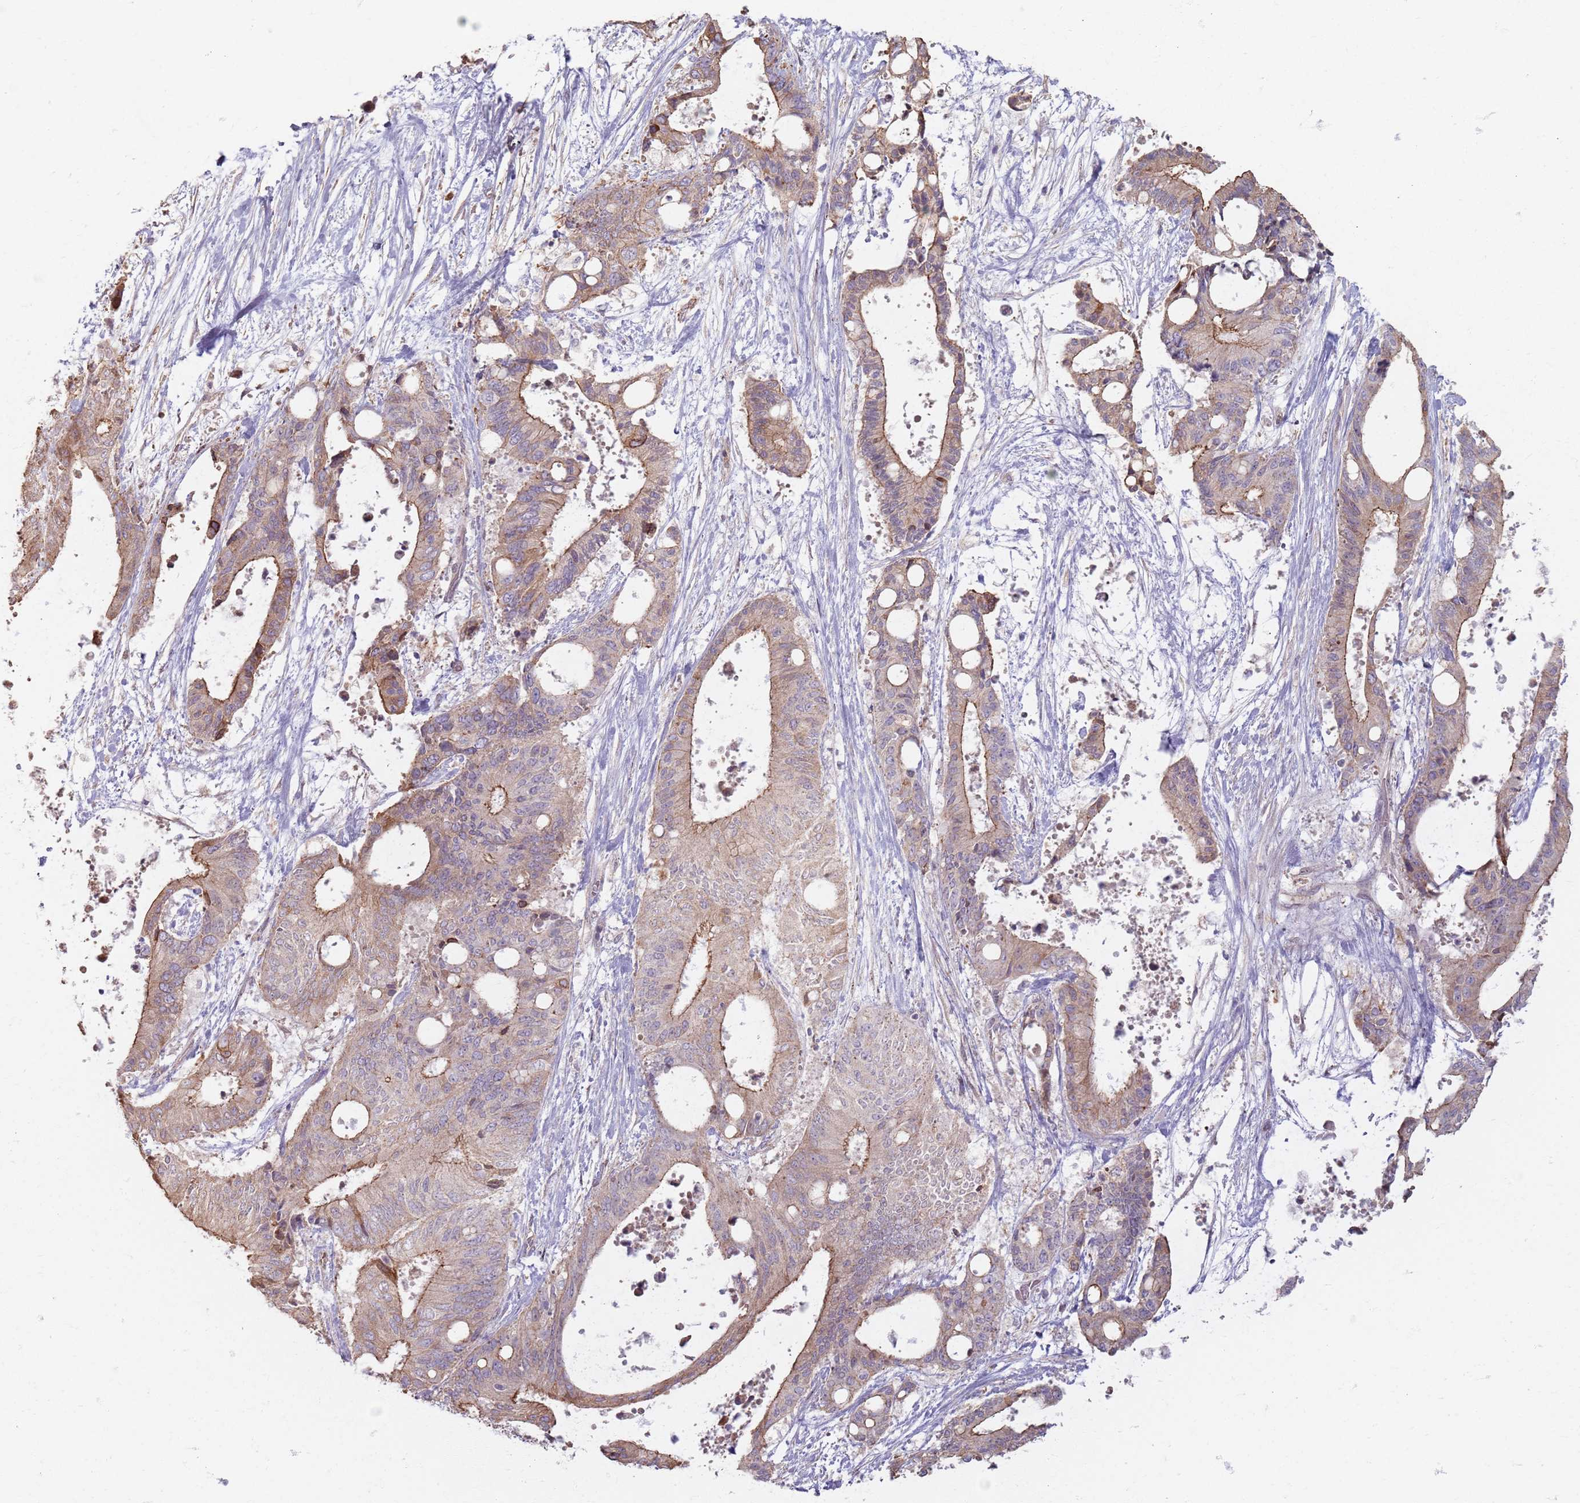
{"staining": {"intensity": "moderate", "quantity": "<25%", "location": "cytoplasmic/membranous"}, "tissue": "liver cancer", "cell_type": "Tumor cells", "image_type": "cancer", "snomed": [{"axis": "morphology", "description": "Normal tissue, NOS"}, {"axis": "morphology", "description": "Cholangiocarcinoma"}, {"axis": "topography", "description": "Liver"}, {"axis": "topography", "description": "Peripheral nerve tissue"}], "caption": "A photomicrograph of liver cholangiocarcinoma stained for a protein reveals moderate cytoplasmic/membranous brown staining in tumor cells.", "gene": "KCNA5", "patient": {"sex": "female", "age": 73}}